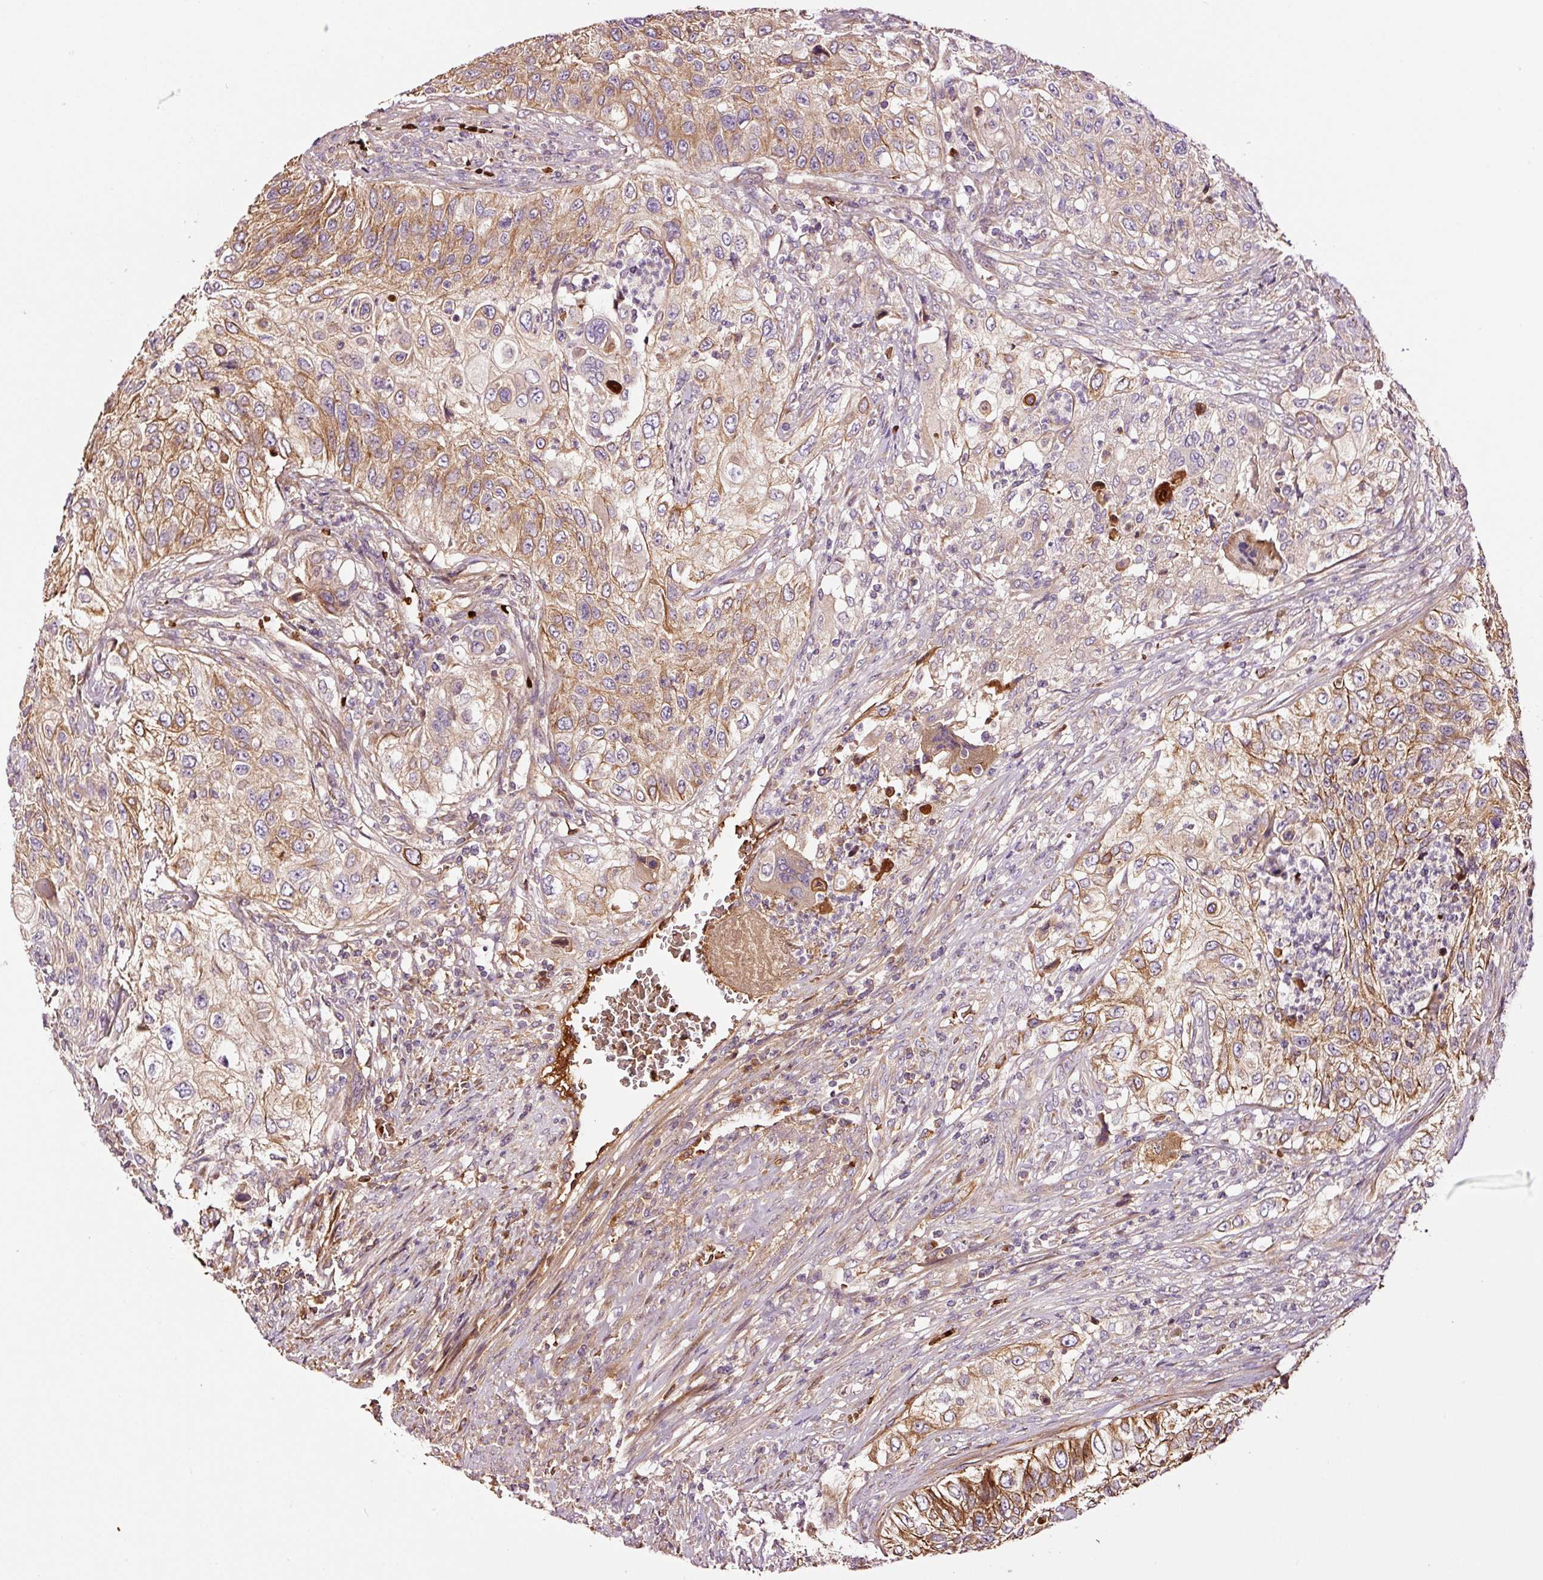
{"staining": {"intensity": "moderate", "quantity": ">75%", "location": "cytoplasmic/membranous"}, "tissue": "urothelial cancer", "cell_type": "Tumor cells", "image_type": "cancer", "snomed": [{"axis": "morphology", "description": "Urothelial carcinoma, High grade"}, {"axis": "topography", "description": "Urinary bladder"}], "caption": "A histopathology image showing moderate cytoplasmic/membranous positivity in about >75% of tumor cells in urothelial cancer, as visualized by brown immunohistochemical staining.", "gene": "PGLYRP2", "patient": {"sex": "female", "age": 60}}